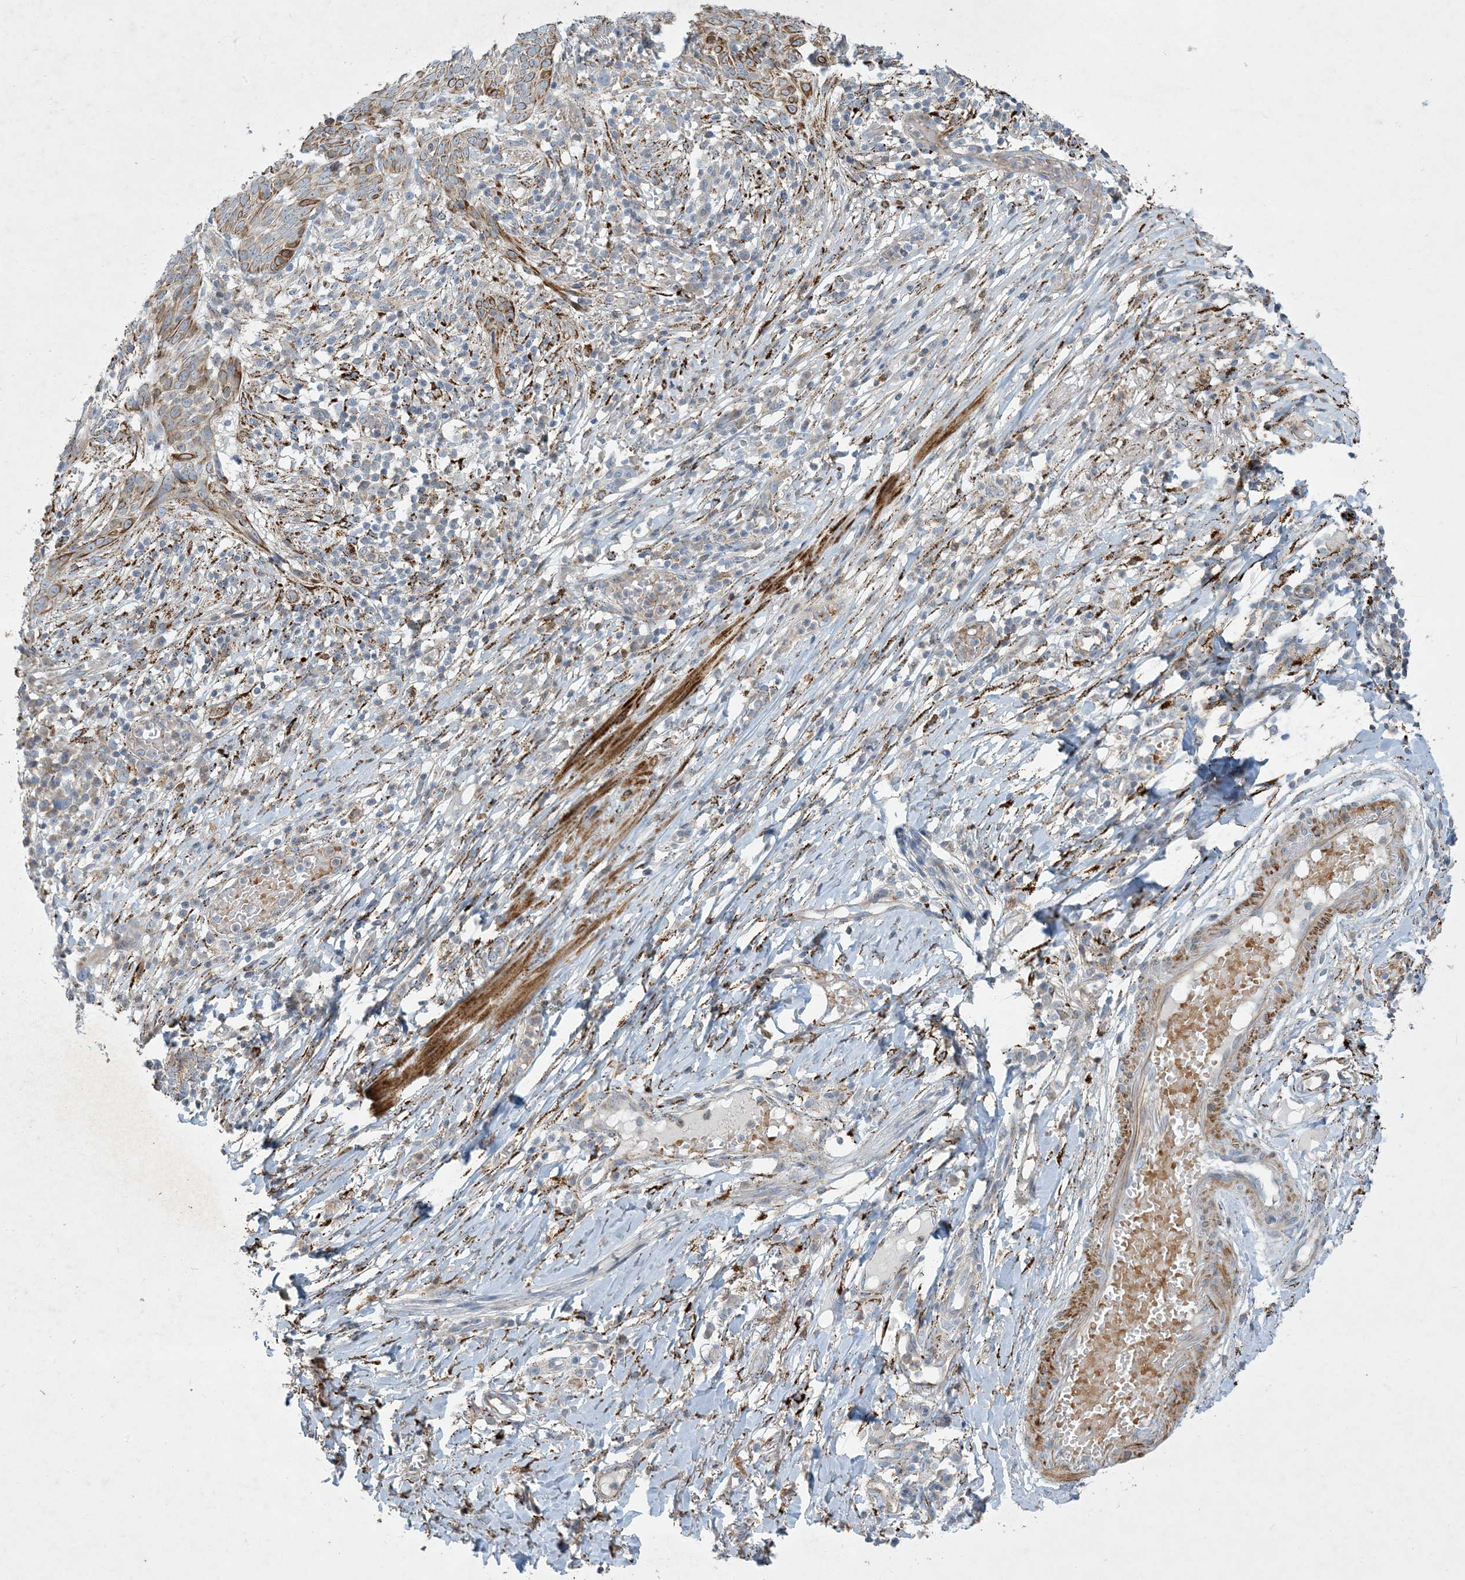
{"staining": {"intensity": "moderate", "quantity": "25%-75%", "location": "cytoplasmic/membranous"}, "tissue": "skin cancer", "cell_type": "Tumor cells", "image_type": "cancer", "snomed": [{"axis": "morphology", "description": "Normal tissue, NOS"}, {"axis": "morphology", "description": "Basal cell carcinoma"}, {"axis": "topography", "description": "Skin"}], "caption": "A histopathology image of human basal cell carcinoma (skin) stained for a protein reveals moderate cytoplasmic/membranous brown staining in tumor cells. Nuclei are stained in blue.", "gene": "LTN1", "patient": {"sex": "male", "age": 64}}